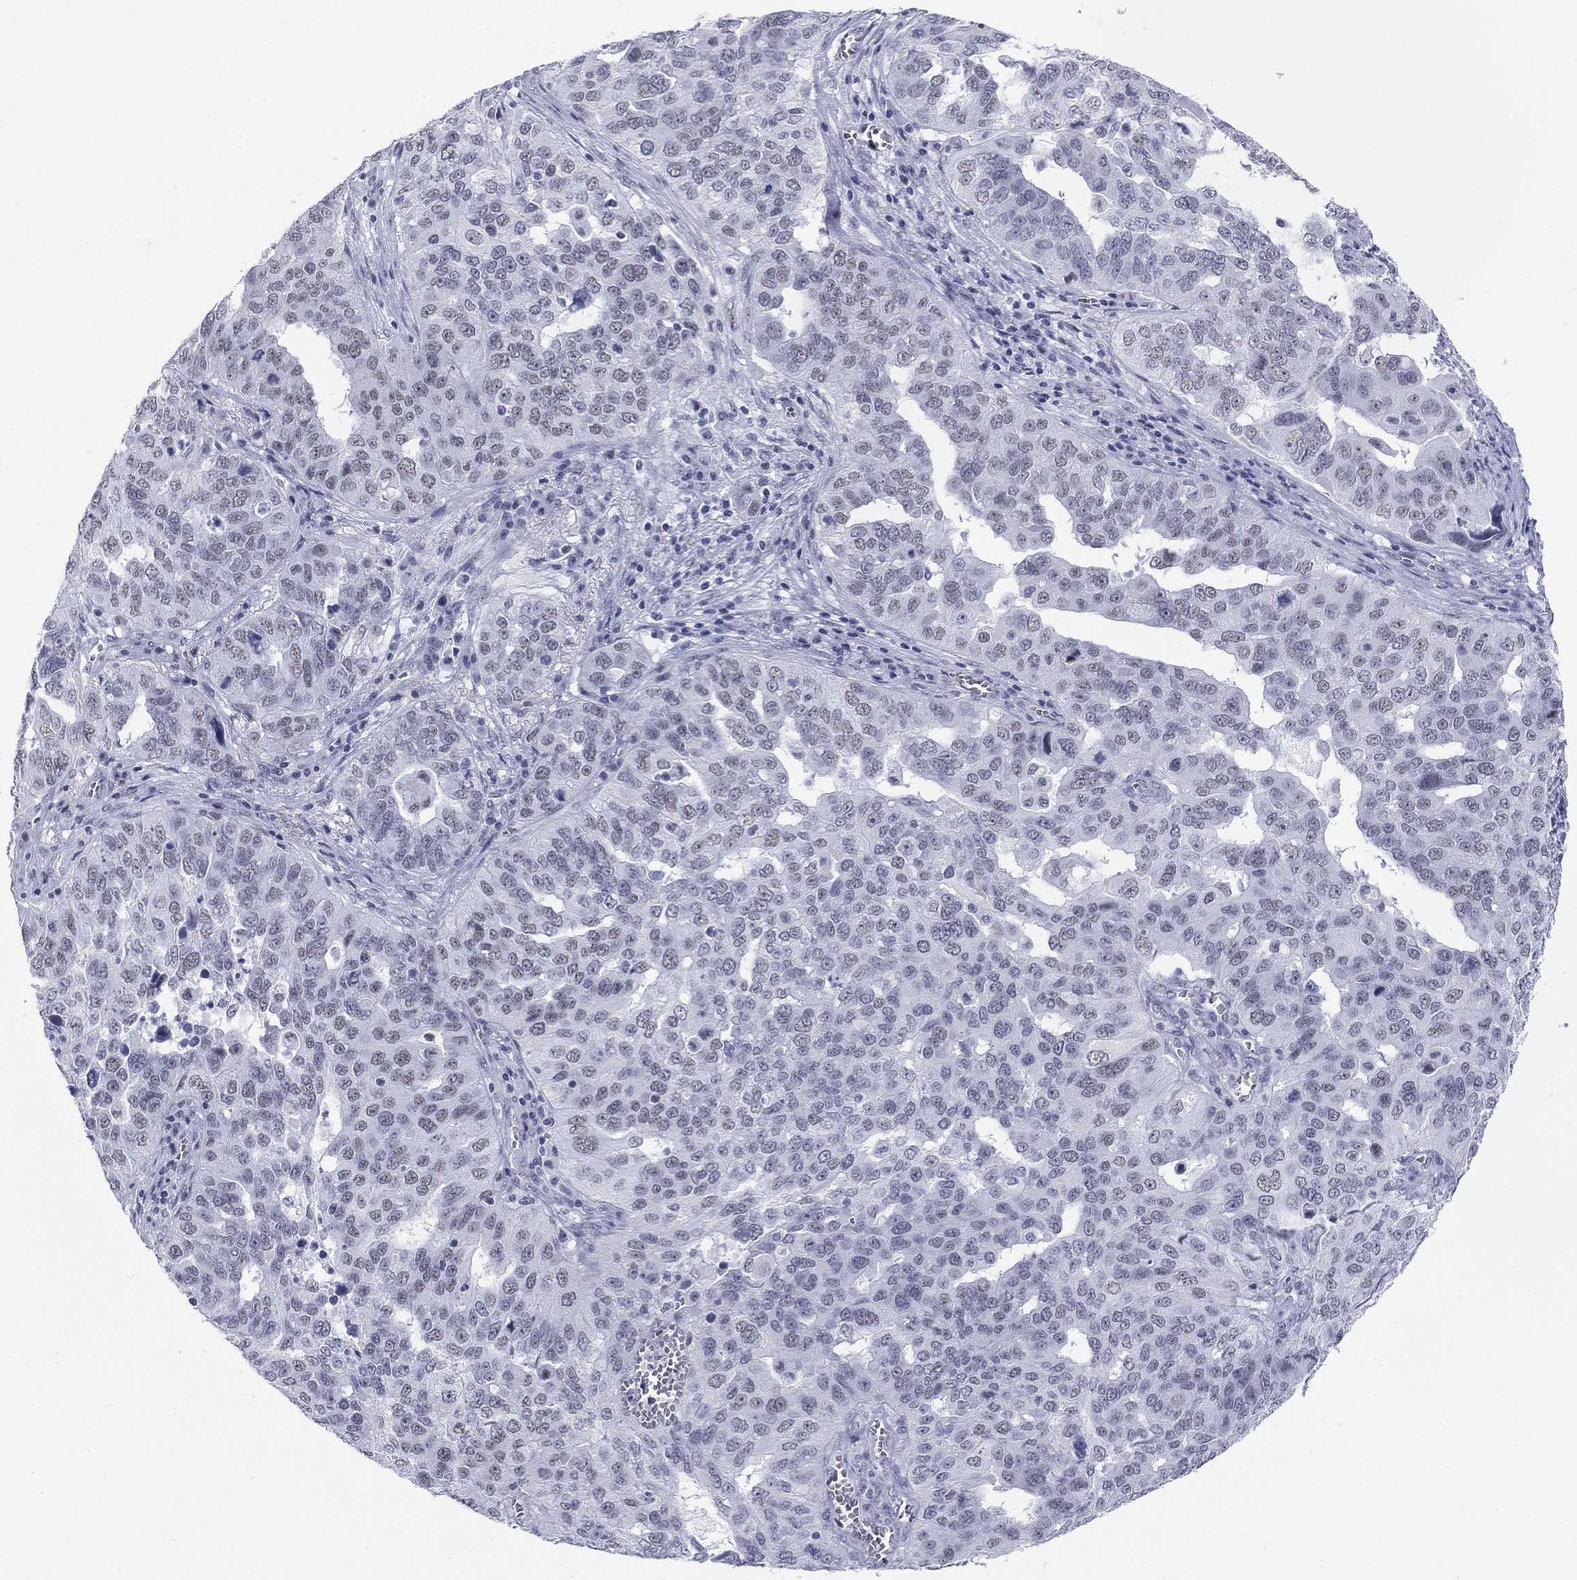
{"staining": {"intensity": "weak", "quantity": "<25%", "location": "nuclear"}, "tissue": "ovarian cancer", "cell_type": "Tumor cells", "image_type": "cancer", "snomed": [{"axis": "morphology", "description": "Carcinoma, endometroid"}, {"axis": "topography", "description": "Soft tissue"}, {"axis": "topography", "description": "Ovary"}], "caption": "This histopathology image is of ovarian cancer stained with immunohistochemistry (IHC) to label a protein in brown with the nuclei are counter-stained blue. There is no staining in tumor cells.", "gene": "DMTN", "patient": {"sex": "female", "age": 52}}